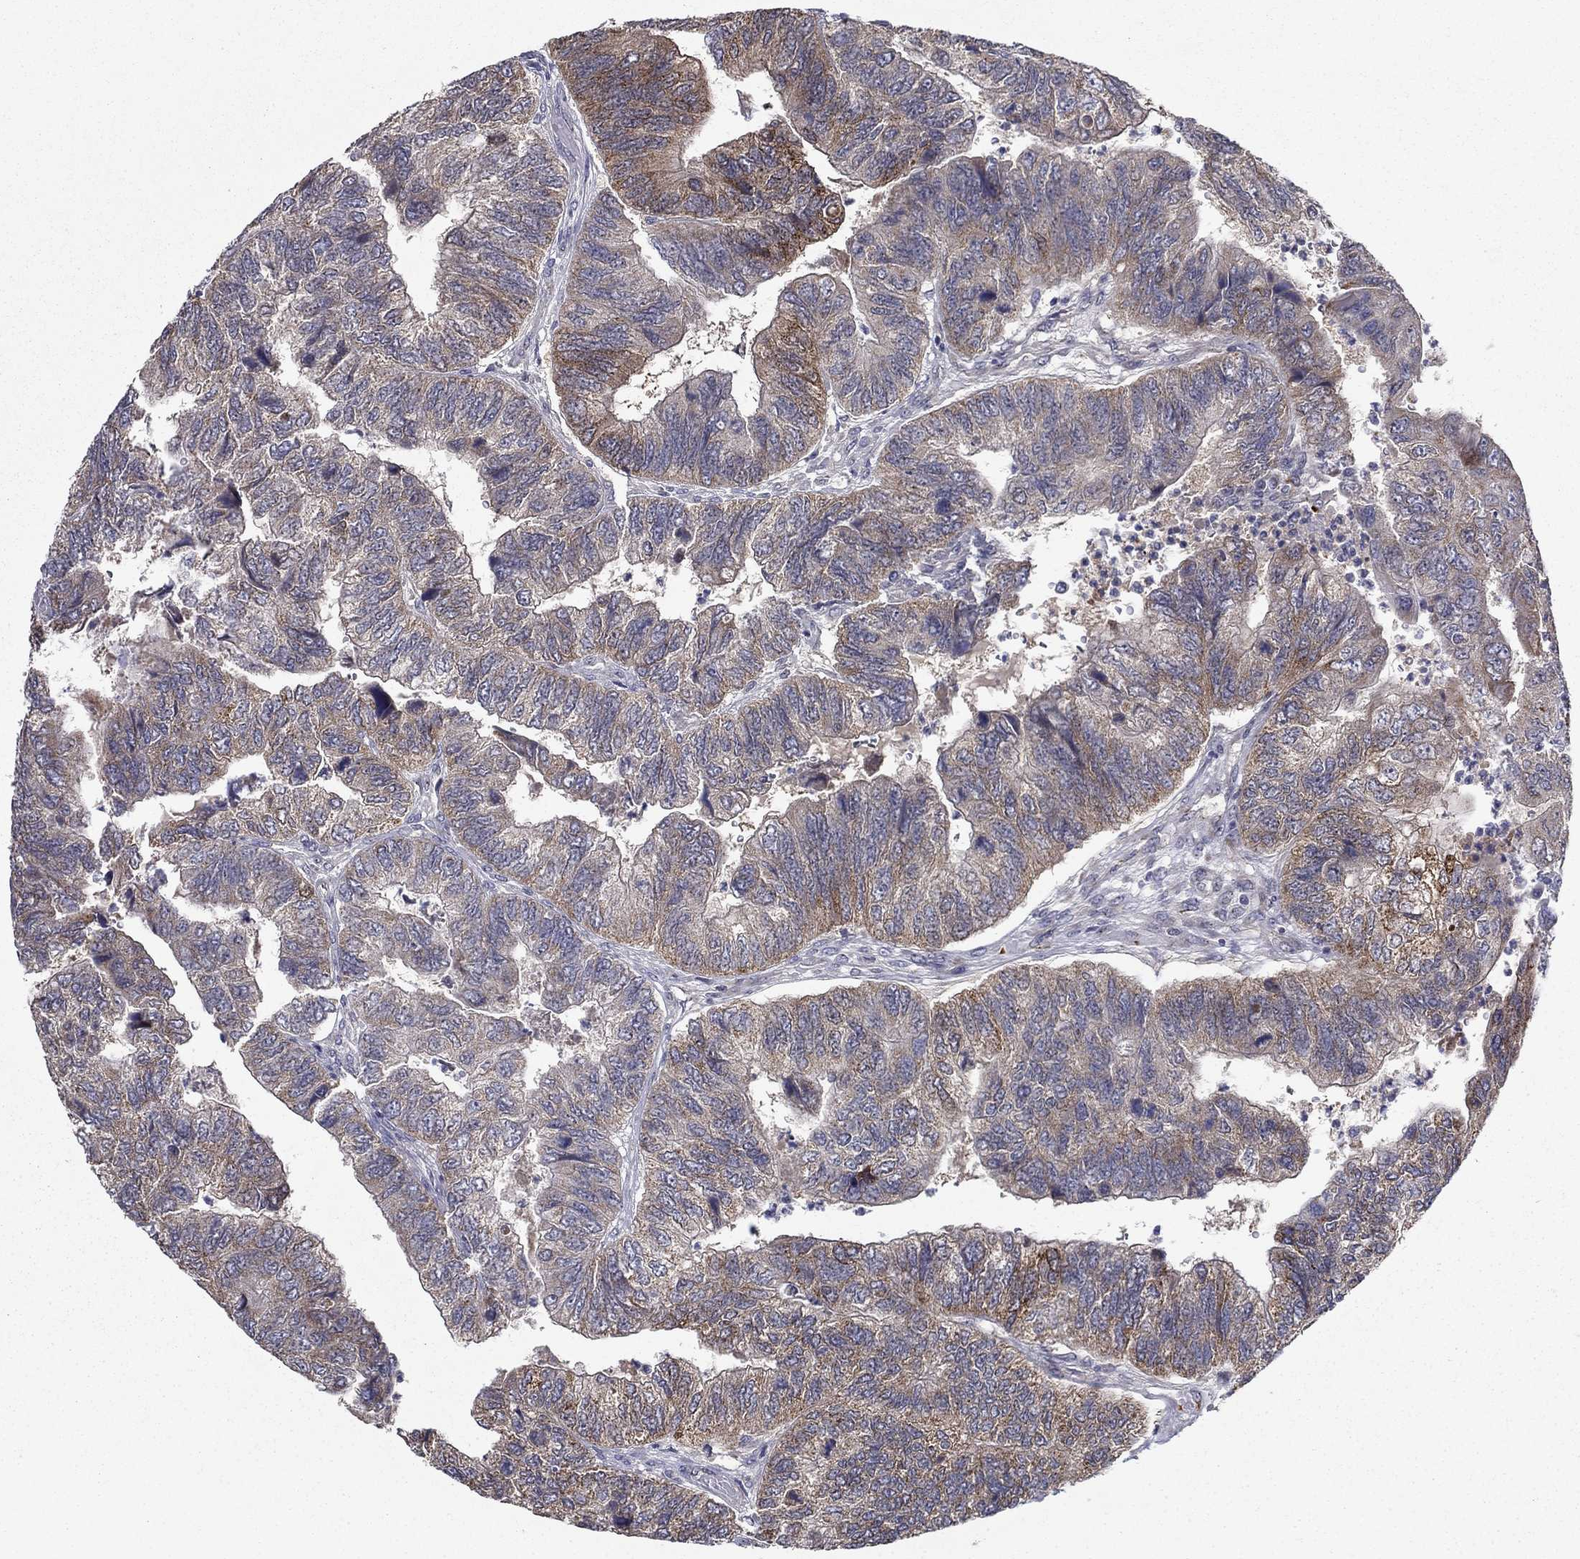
{"staining": {"intensity": "strong", "quantity": "<25%", "location": "cytoplasmic/membranous"}, "tissue": "colorectal cancer", "cell_type": "Tumor cells", "image_type": "cancer", "snomed": [{"axis": "morphology", "description": "Adenocarcinoma, NOS"}, {"axis": "topography", "description": "Colon"}], "caption": "DAB (3,3'-diaminobenzidine) immunohistochemical staining of human colorectal adenocarcinoma reveals strong cytoplasmic/membranous protein staining in about <25% of tumor cells.", "gene": "LACTB2", "patient": {"sex": "female", "age": 67}}